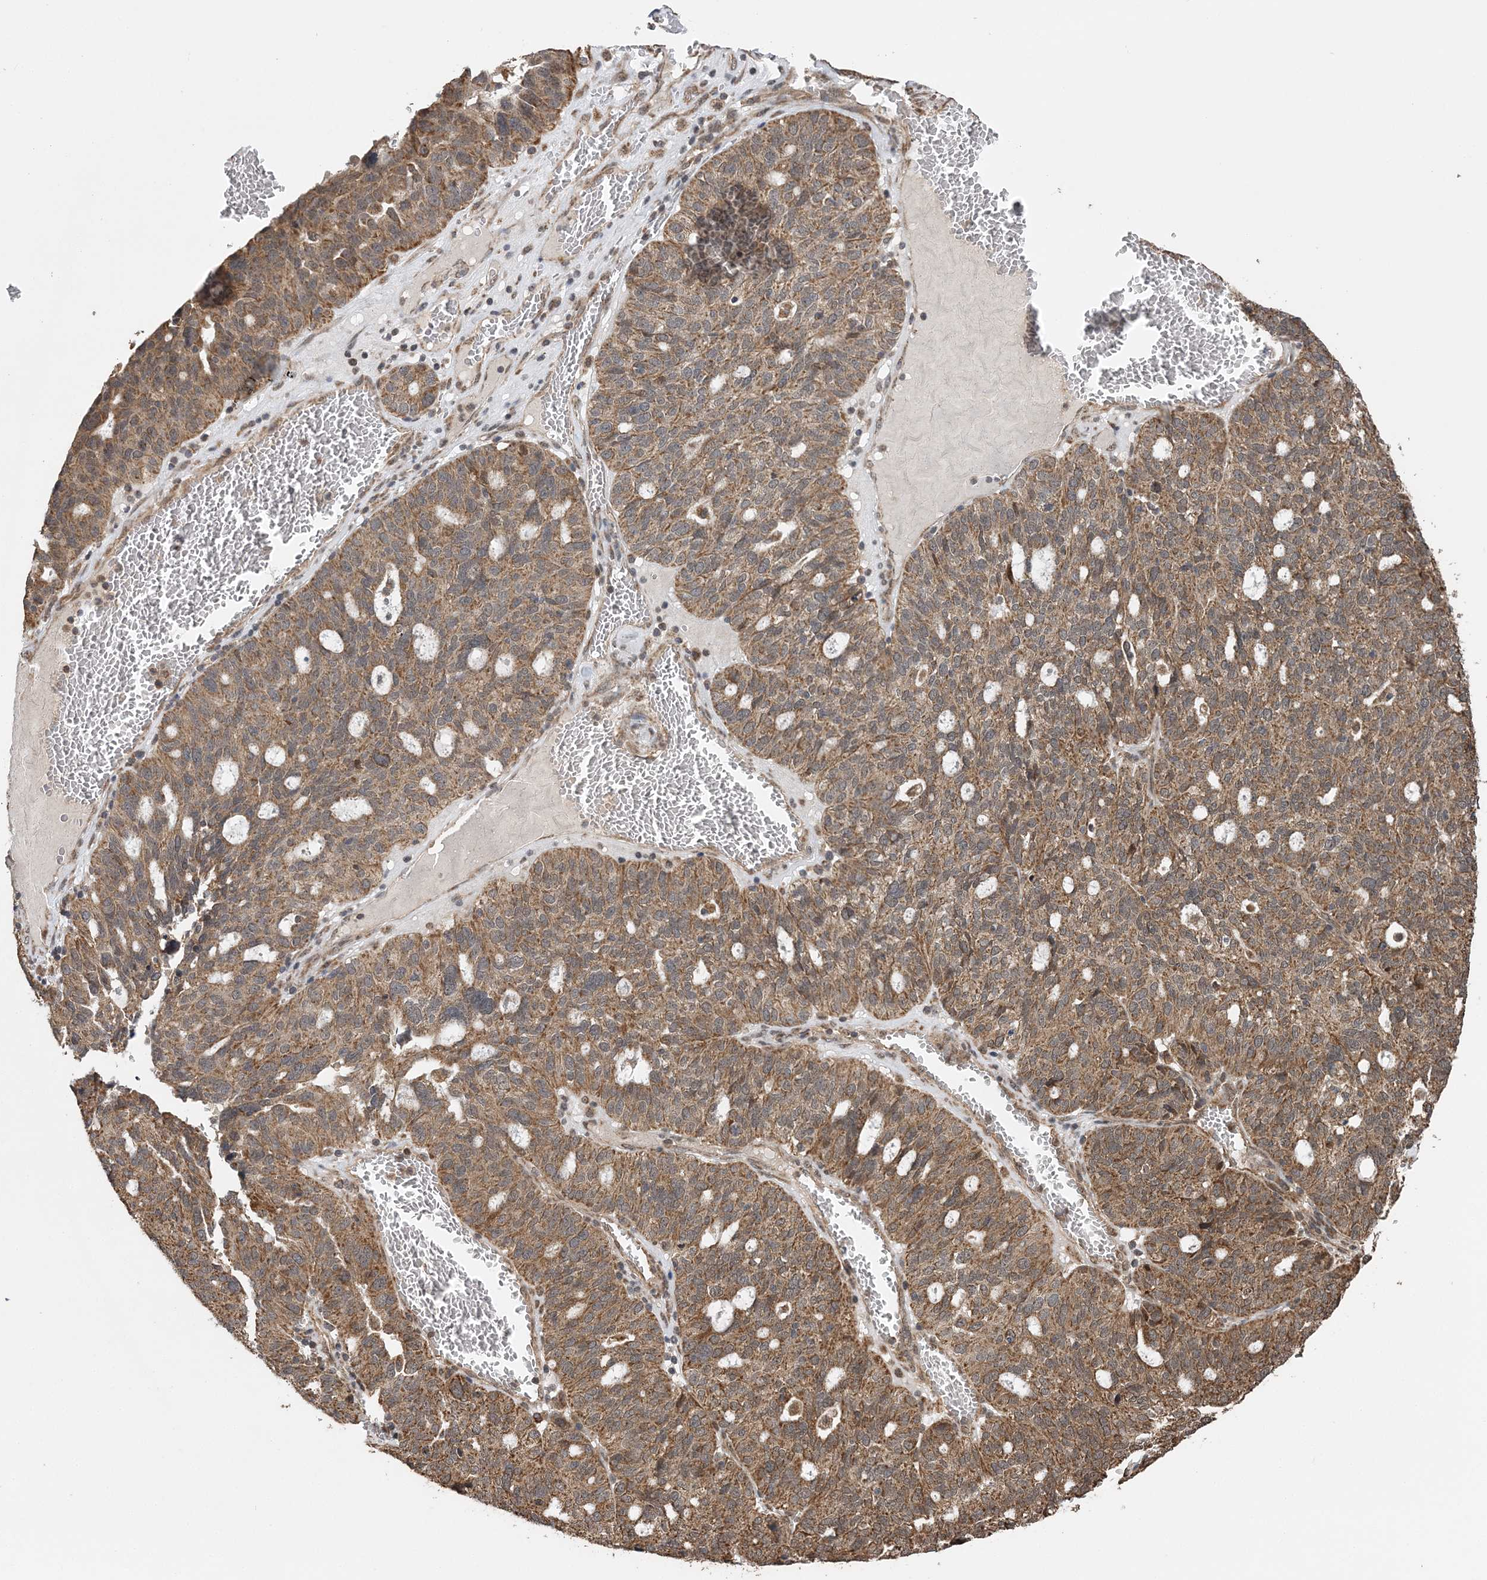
{"staining": {"intensity": "moderate", "quantity": ">75%", "location": "cytoplasmic/membranous"}, "tissue": "ovarian cancer", "cell_type": "Tumor cells", "image_type": "cancer", "snomed": [{"axis": "morphology", "description": "Cystadenocarcinoma, serous, NOS"}, {"axis": "topography", "description": "Ovary"}], "caption": "Ovarian cancer (serous cystadenocarcinoma) stained with immunohistochemistry (IHC) shows moderate cytoplasmic/membranous expression in about >75% of tumor cells. The staining was performed using DAB, with brown indicating positive protein expression. Nuclei are stained blue with hematoxylin.", "gene": "PCBP1", "patient": {"sex": "female", "age": 59}}